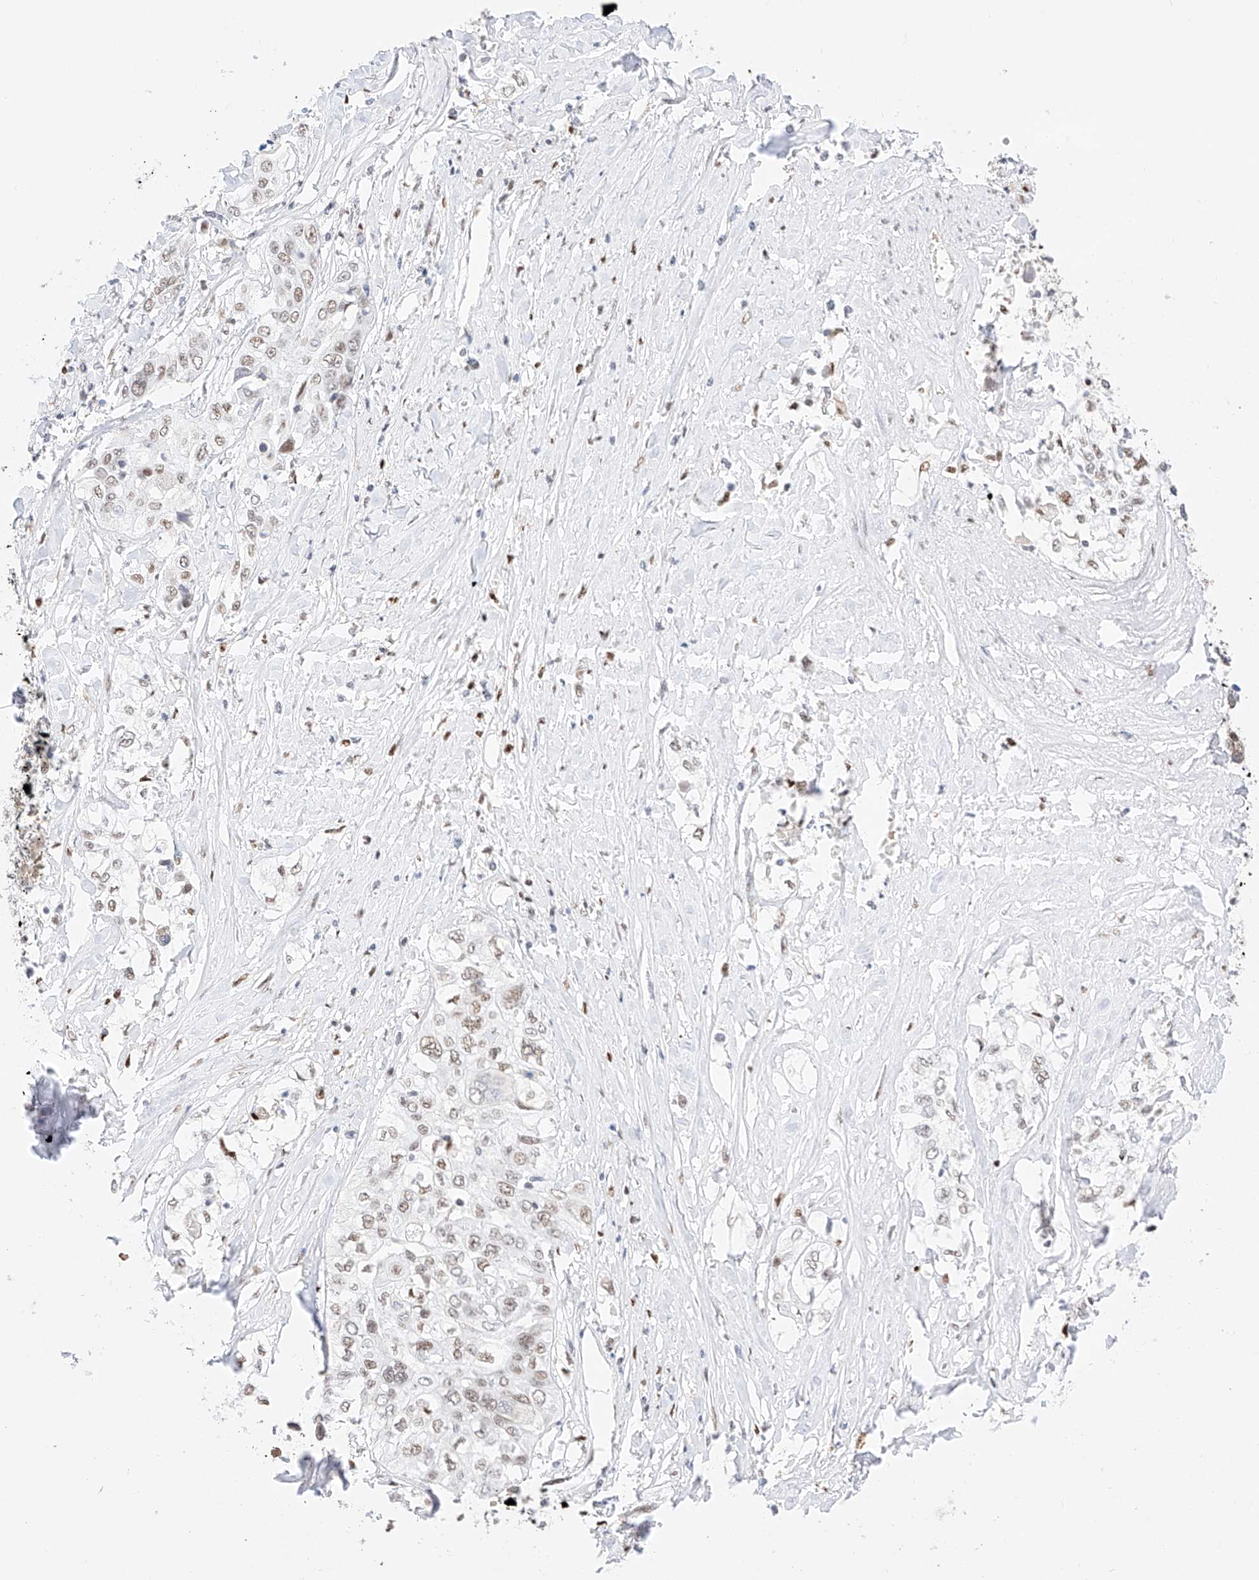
{"staining": {"intensity": "weak", "quantity": "25%-75%", "location": "nuclear"}, "tissue": "cervical cancer", "cell_type": "Tumor cells", "image_type": "cancer", "snomed": [{"axis": "morphology", "description": "Squamous cell carcinoma, NOS"}, {"axis": "topography", "description": "Cervix"}], "caption": "IHC staining of cervical squamous cell carcinoma, which reveals low levels of weak nuclear positivity in approximately 25%-75% of tumor cells indicating weak nuclear protein staining. The staining was performed using DAB (brown) for protein detection and nuclei were counterstained in hematoxylin (blue).", "gene": "APIP", "patient": {"sex": "female", "age": 31}}